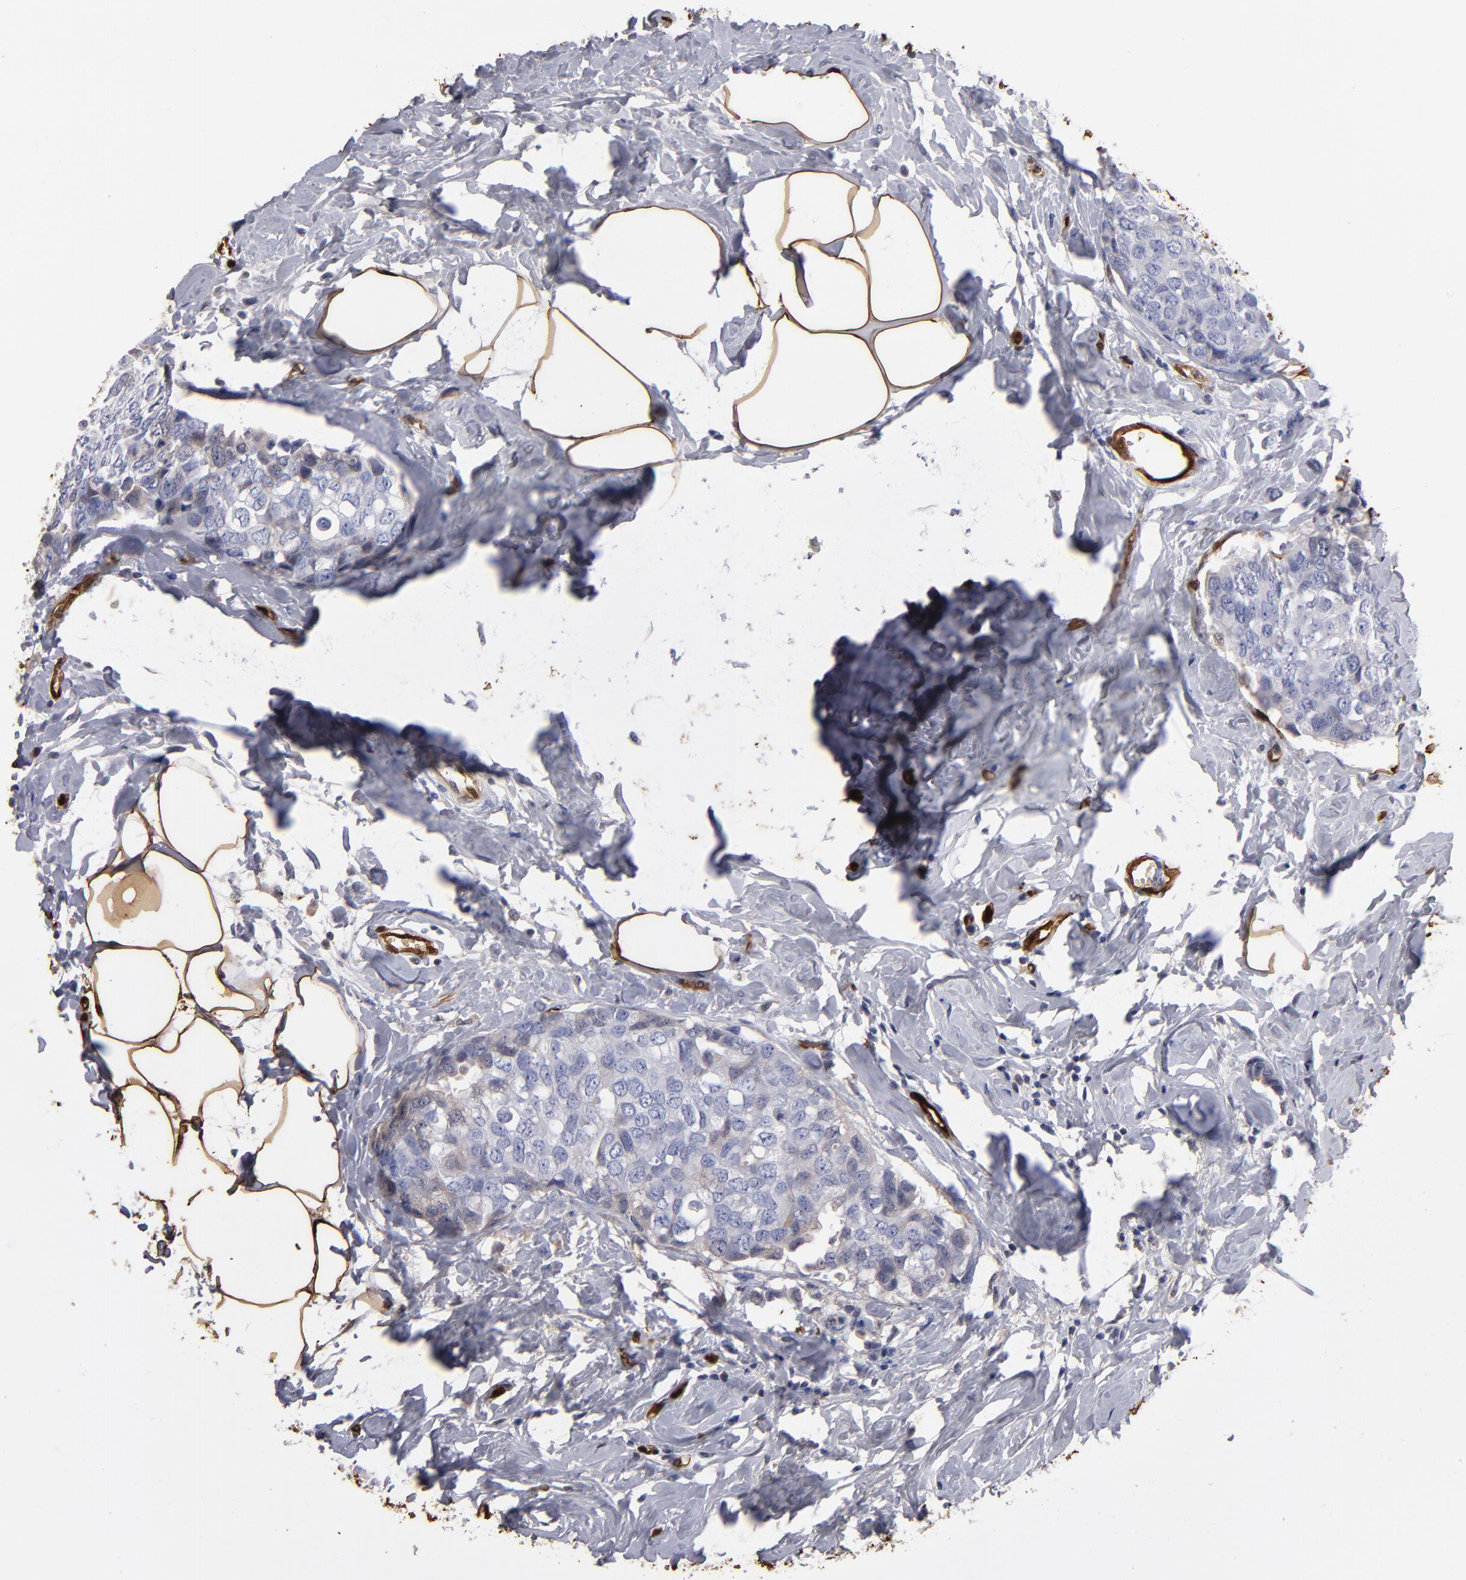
{"staining": {"intensity": "weak", "quantity": "<25%", "location": "cytoplasmic/membranous"}, "tissue": "breast cancer", "cell_type": "Tumor cells", "image_type": "cancer", "snomed": [{"axis": "morphology", "description": "Normal tissue, NOS"}, {"axis": "morphology", "description": "Duct carcinoma"}, {"axis": "topography", "description": "Breast"}], "caption": "Immunohistochemical staining of human breast invasive ductal carcinoma displays no significant staining in tumor cells. The staining is performed using DAB brown chromogen with nuclei counter-stained in using hematoxylin.", "gene": "FABP4", "patient": {"sex": "female", "age": 50}}